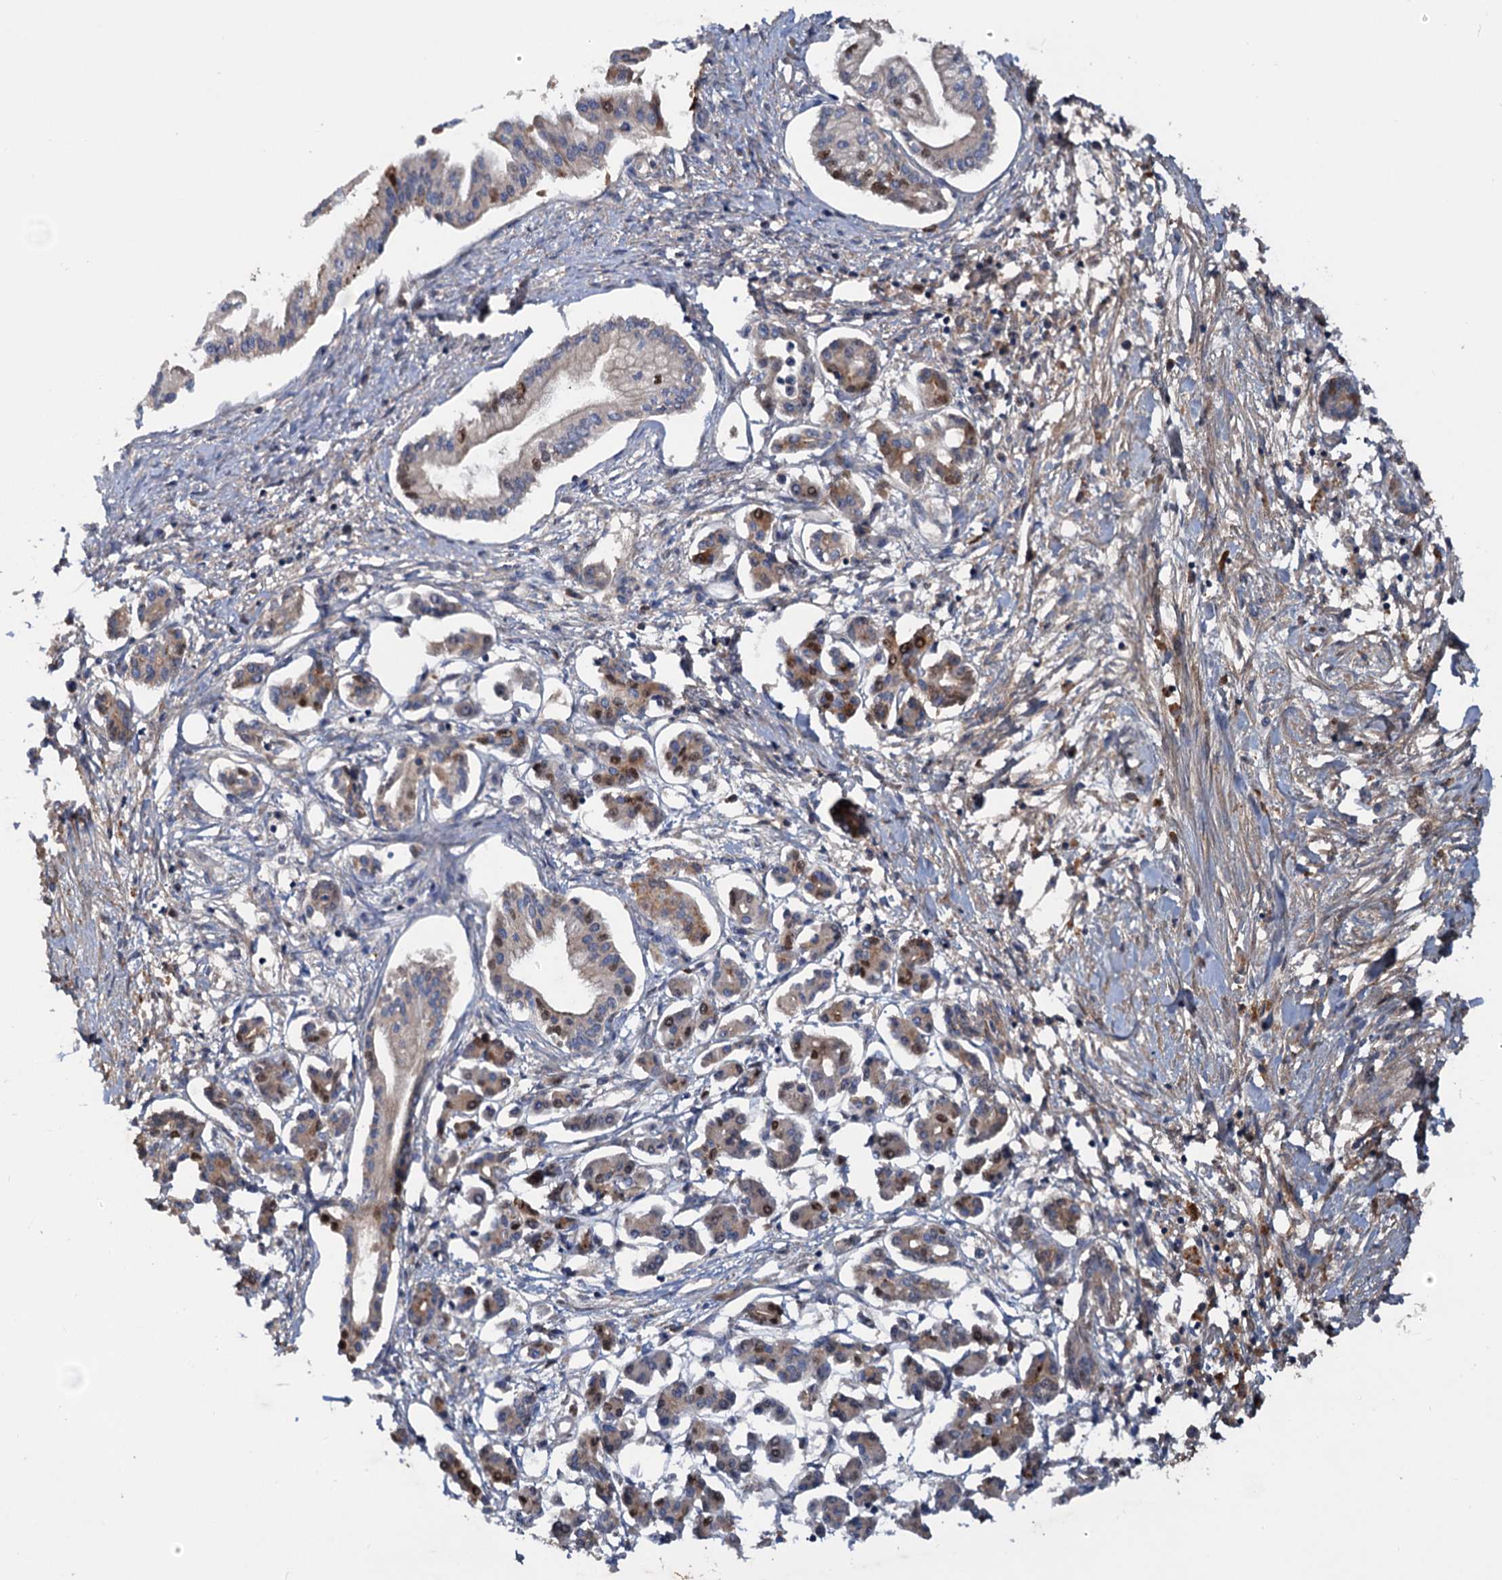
{"staining": {"intensity": "moderate", "quantity": "<25%", "location": "cytoplasmic/membranous,nuclear"}, "tissue": "pancreatic cancer", "cell_type": "Tumor cells", "image_type": "cancer", "snomed": [{"axis": "morphology", "description": "Adenocarcinoma, NOS"}, {"axis": "topography", "description": "Pancreas"}], "caption": "Brown immunohistochemical staining in pancreatic cancer demonstrates moderate cytoplasmic/membranous and nuclear expression in approximately <25% of tumor cells.", "gene": "CHRD", "patient": {"sex": "female", "age": 50}}